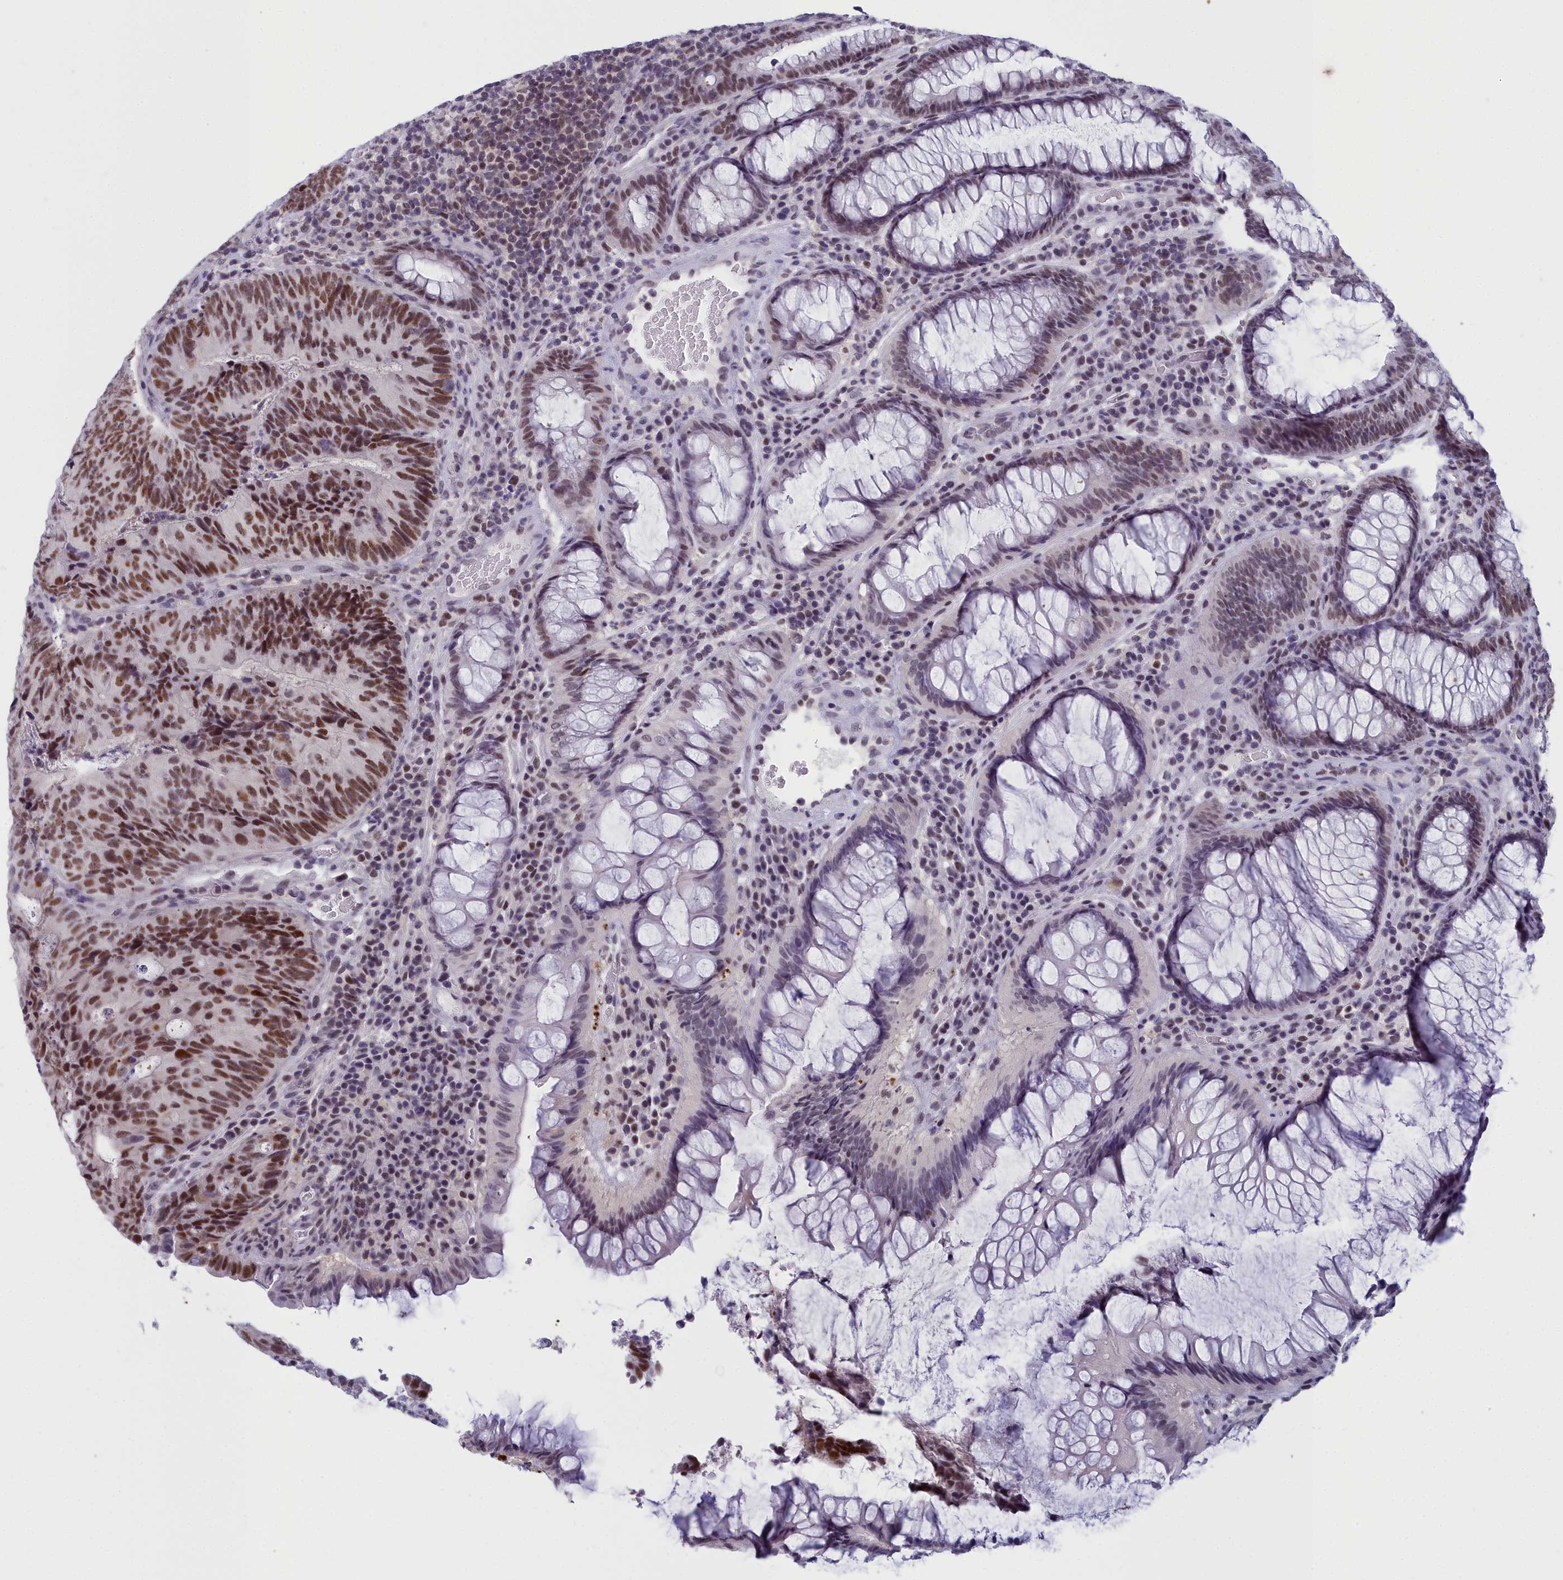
{"staining": {"intensity": "moderate", "quantity": ">75%", "location": "nuclear"}, "tissue": "colorectal cancer", "cell_type": "Tumor cells", "image_type": "cancer", "snomed": [{"axis": "morphology", "description": "Adenocarcinoma, NOS"}, {"axis": "topography", "description": "Colon"}], "caption": "Protein expression analysis of colorectal cancer (adenocarcinoma) exhibits moderate nuclear positivity in about >75% of tumor cells.", "gene": "CCDC97", "patient": {"sex": "female", "age": 67}}